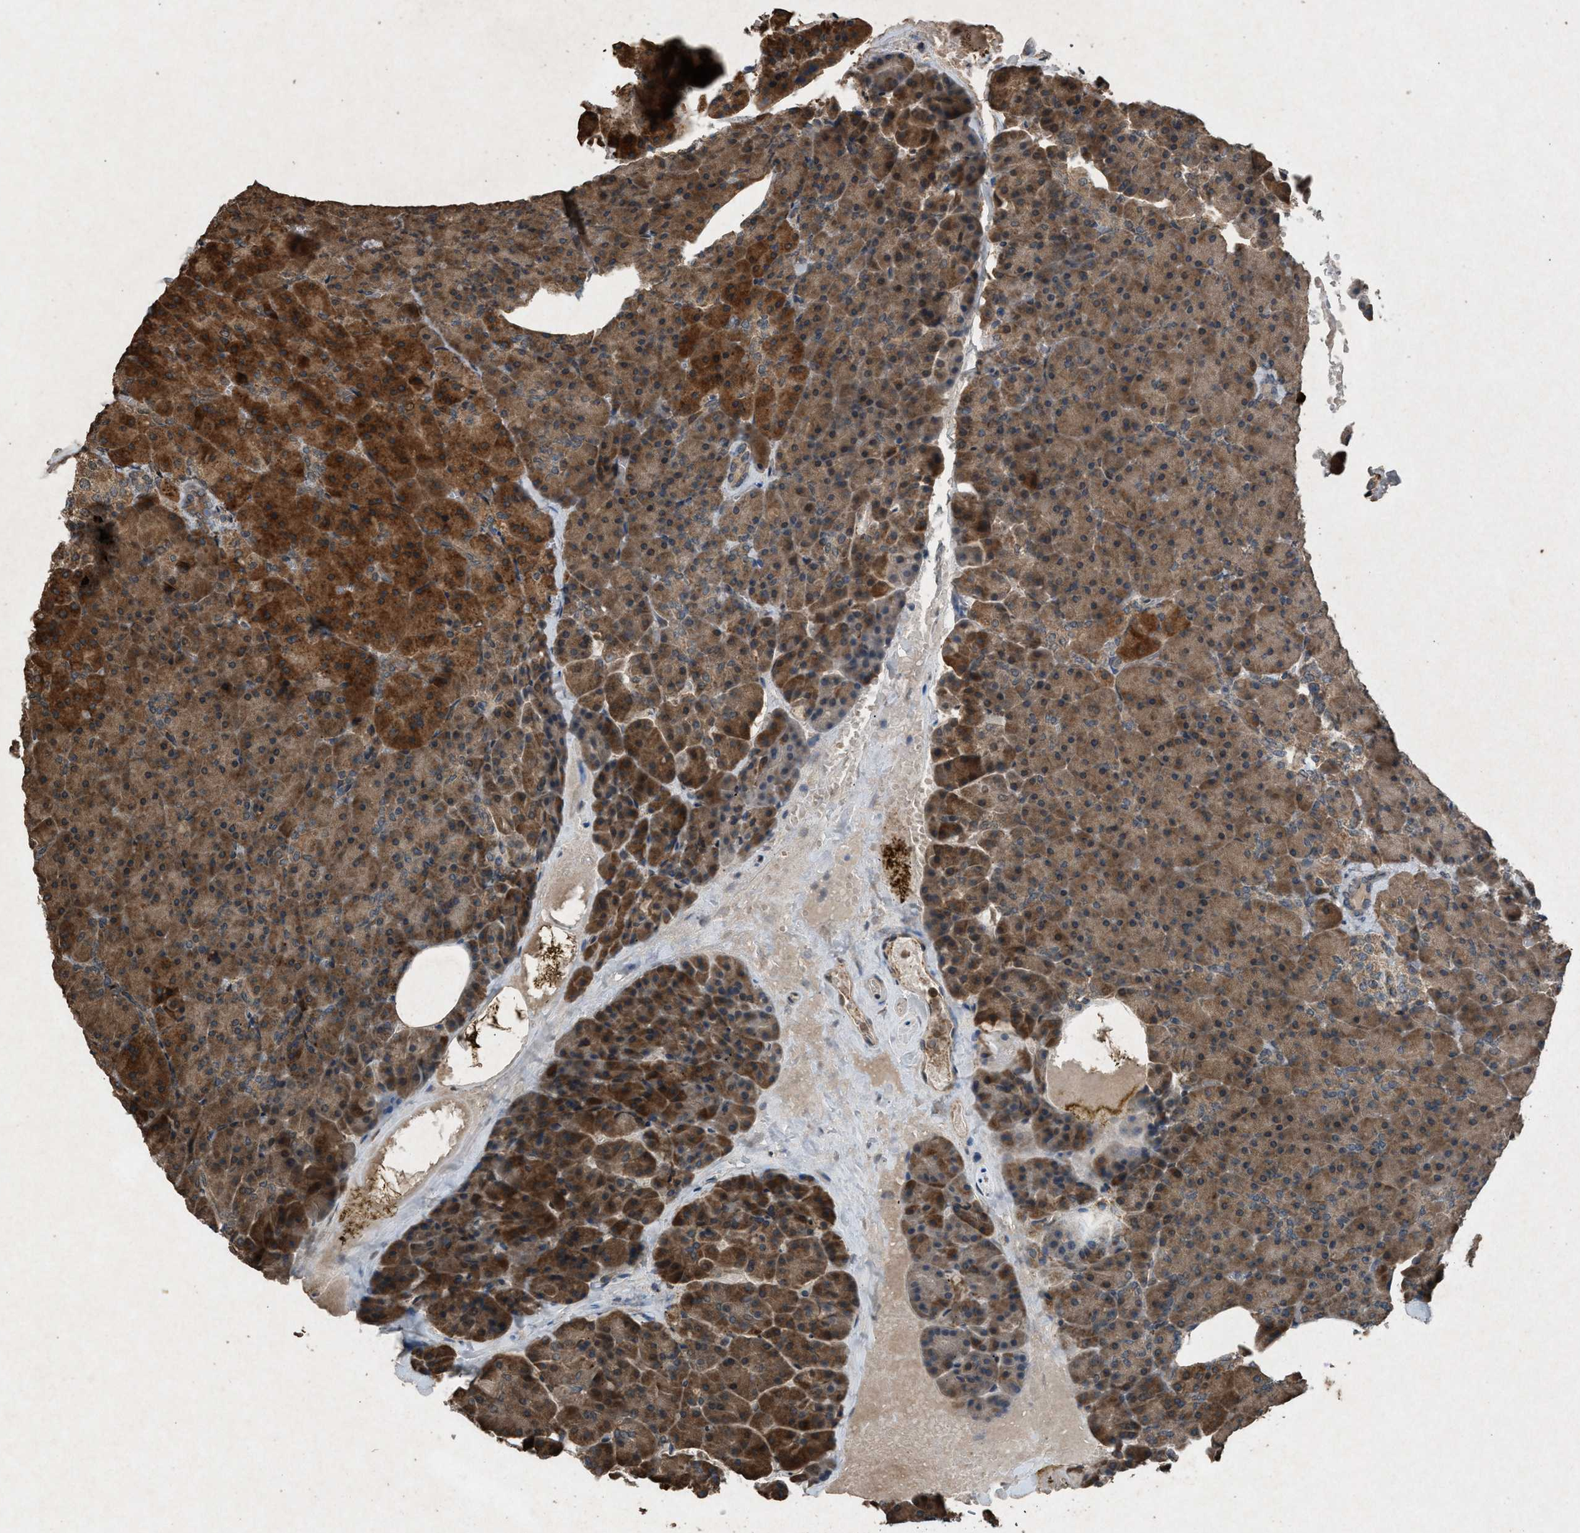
{"staining": {"intensity": "strong", "quantity": ">75%", "location": "cytoplasmic/membranous"}, "tissue": "pancreas", "cell_type": "Exocrine glandular cells", "image_type": "normal", "snomed": [{"axis": "morphology", "description": "Normal tissue, NOS"}, {"axis": "topography", "description": "Pancreas"}], "caption": "Pancreas stained for a protein exhibits strong cytoplasmic/membranous positivity in exocrine glandular cells. (DAB (3,3'-diaminobenzidine) = brown stain, brightfield microscopy at high magnification).", "gene": "CALR", "patient": {"sex": "female", "age": 35}}